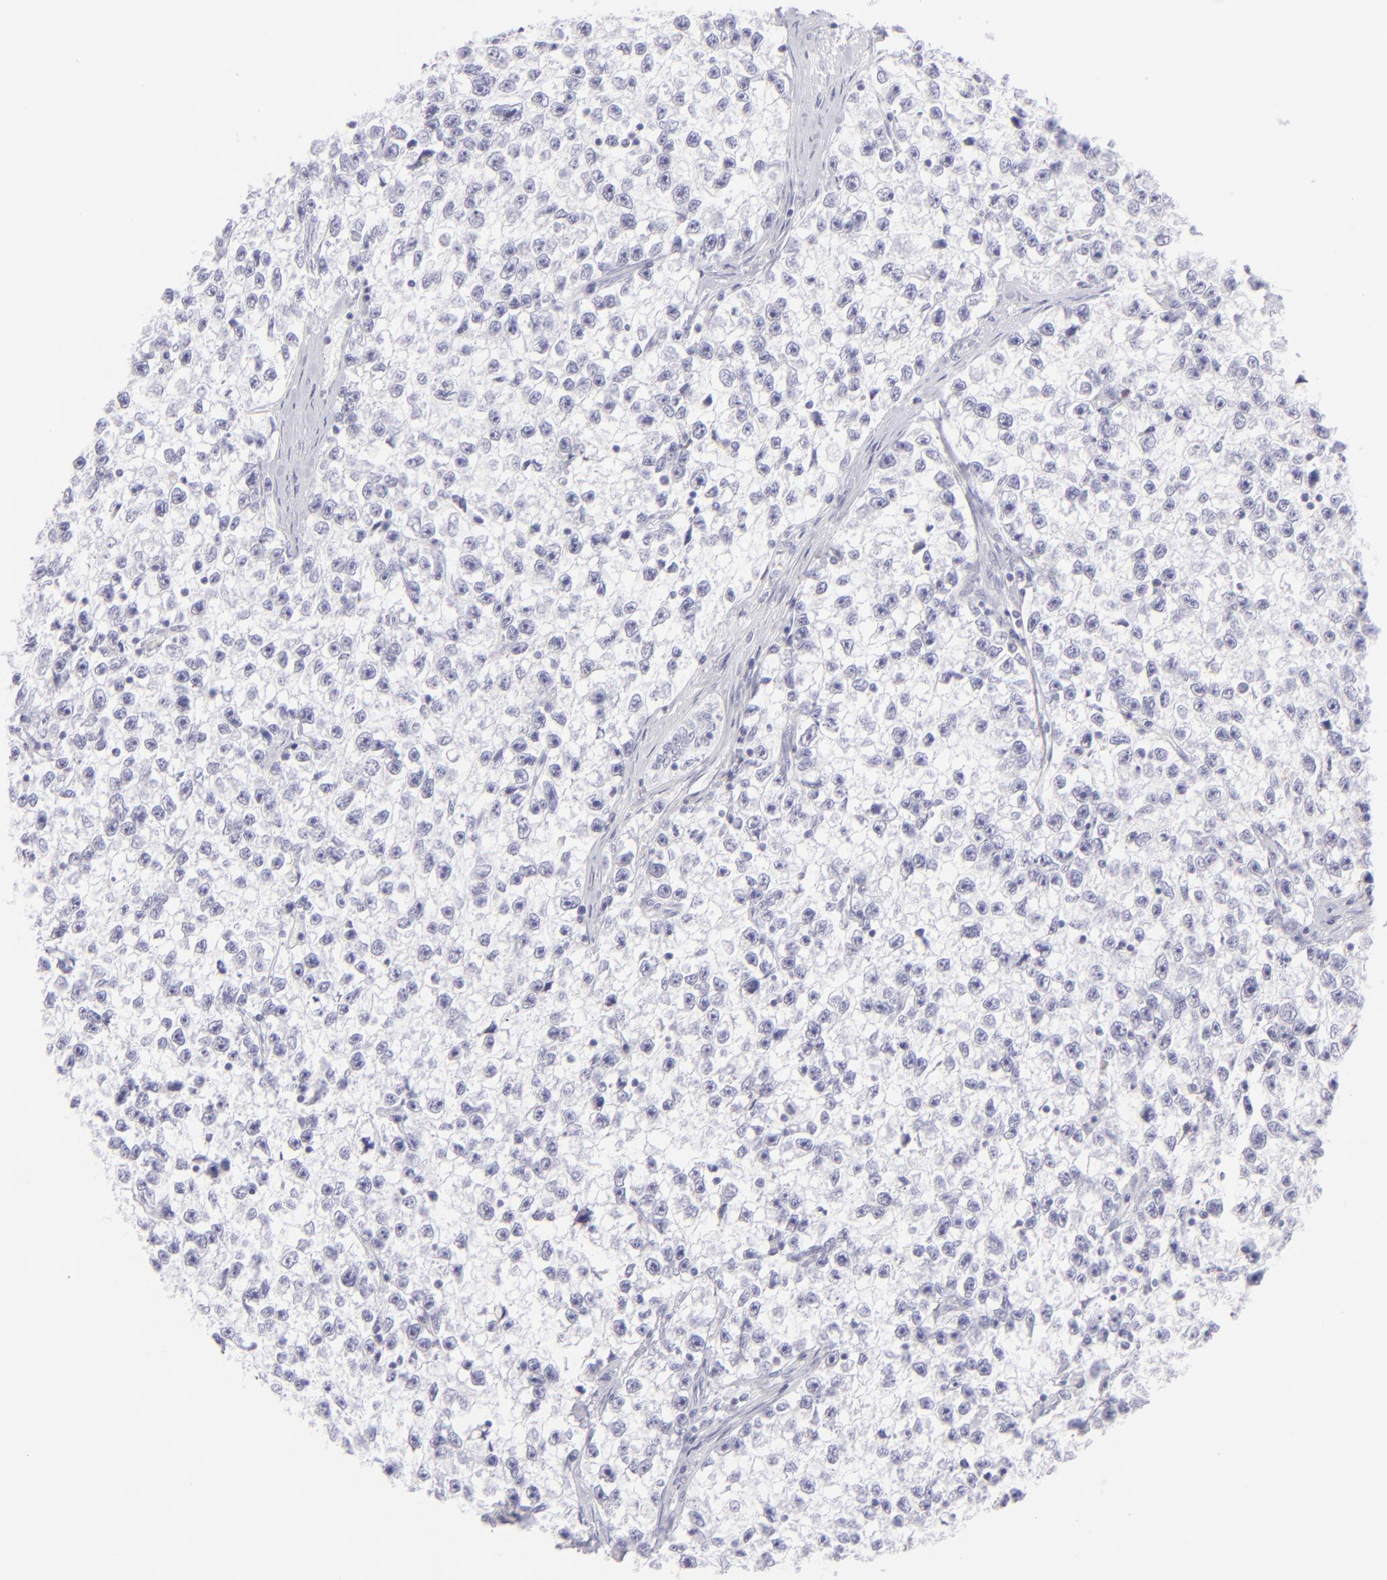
{"staining": {"intensity": "negative", "quantity": "none", "location": "none"}, "tissue": "testis cancer", "cell_type": "Tumor cells", "image_type": "cancer", "snomed": [{"axis": "morphology", "description": "Seminoma, NOS"}, {"axis": "morphology", "description": "Carcinoma, Embryonal, NOS"}, {"axis": "topography", "description": "Testis"}], "caption": "This is an immunohistochemistry (IHC) micrograph of embryonal carcinoma (testis). There is no expression in tumor cells.", "gene": "FCER2", "patient": {"sex": "male", "age": 30}}